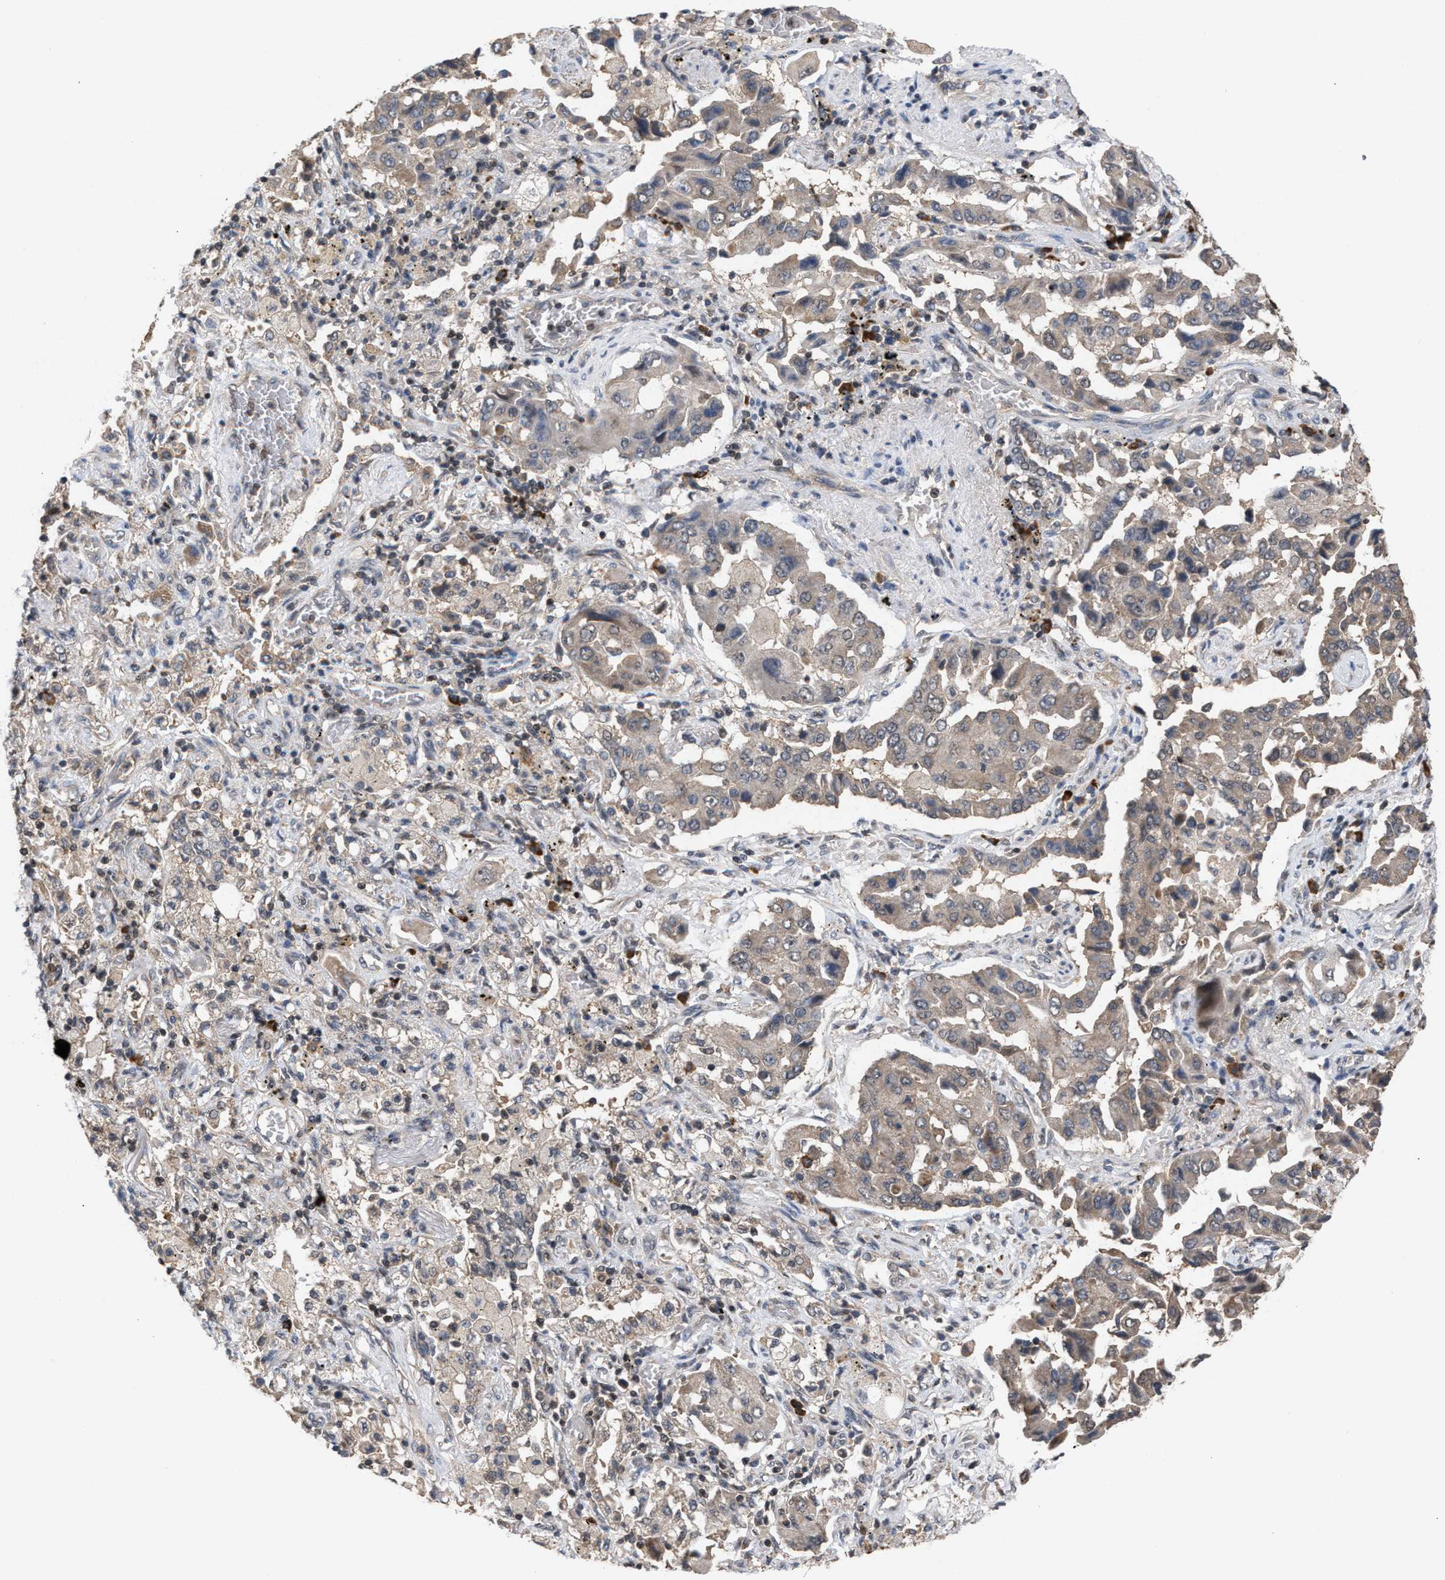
{"staining": {"intensity": "weak", "quantity": ">75%", "location": "cytoplasmic/membranous"}, "tissue": "lung cancer", "cell_type": "Tumor cells", "image_type": "cancer", "snomed": [{"axis": "morphology", "description": "Adenocarcinoma, NOS"}, {"axis": "topography", "description": "Lung"}], "caption": "Immunohistochemical staining of lung cancer demonstrates low levels of weak cytoplasmic/membranous expression in approximately >75% of tumor cells.", "gene": "C9orf78", "patient": {"sex": "female", "age": 65}}